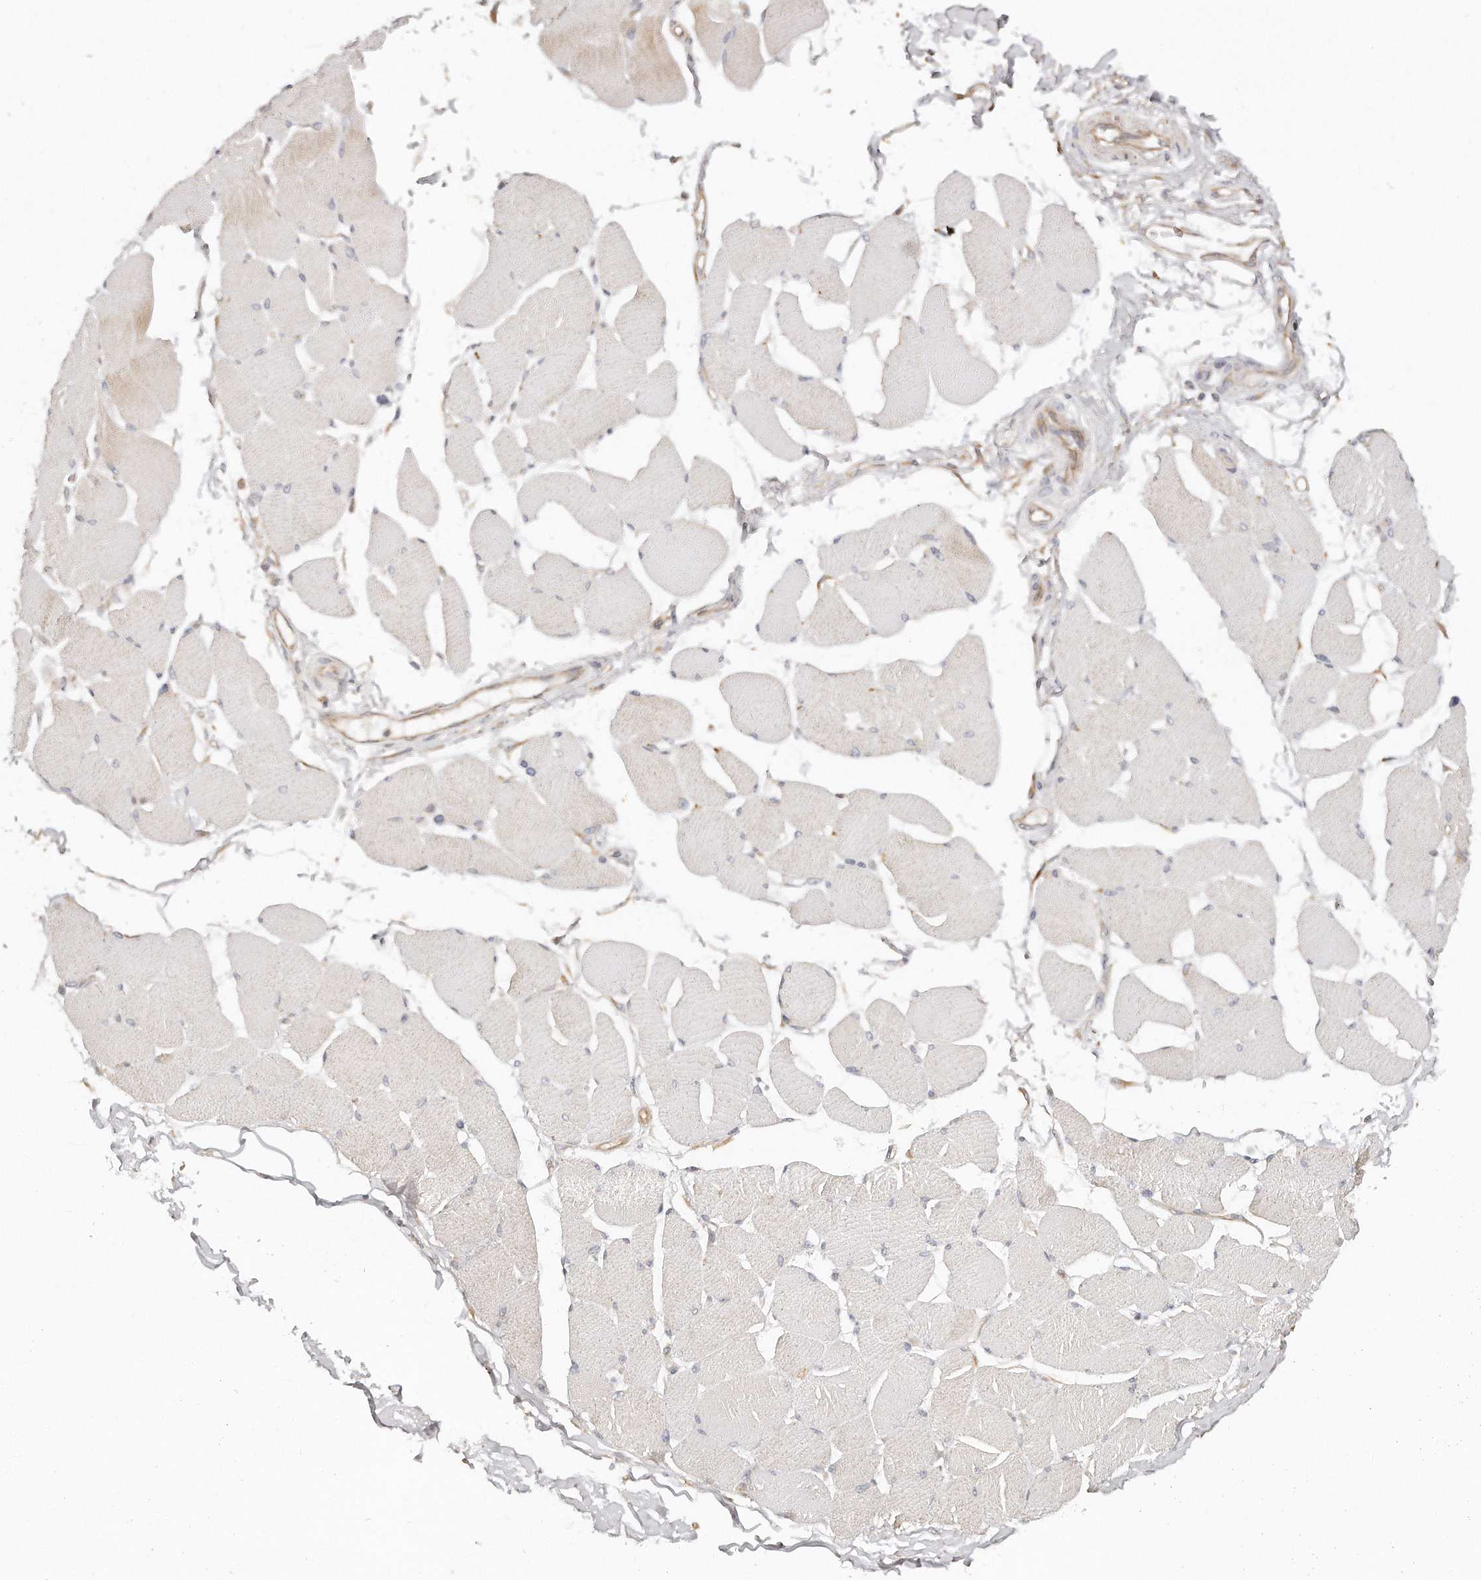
{"staining": {"intensity": "moderate", "quantity": "<25%", "location": "cytoplasmic/membranous"}, "tissue": "skeletal muscle", "cell_type": "Myocytes", "image_type": "normal", "snomed": [{"axis": "morphology", "description": "Normal tissue, NOS"}, {"axis": "morphology", "description": "Basal cell carcinoma"}, {"axis": "topography", "description": "Skeletal muscle"}], "caption": "This is a histology image of immunohistochemistry staining of unremarkable skeletal muscle, which shows moderate expression in the cytoplasmic/membranous of myocytes.", "gene": "TTLL4", "patient": {"sex": "female", "age": 64}}